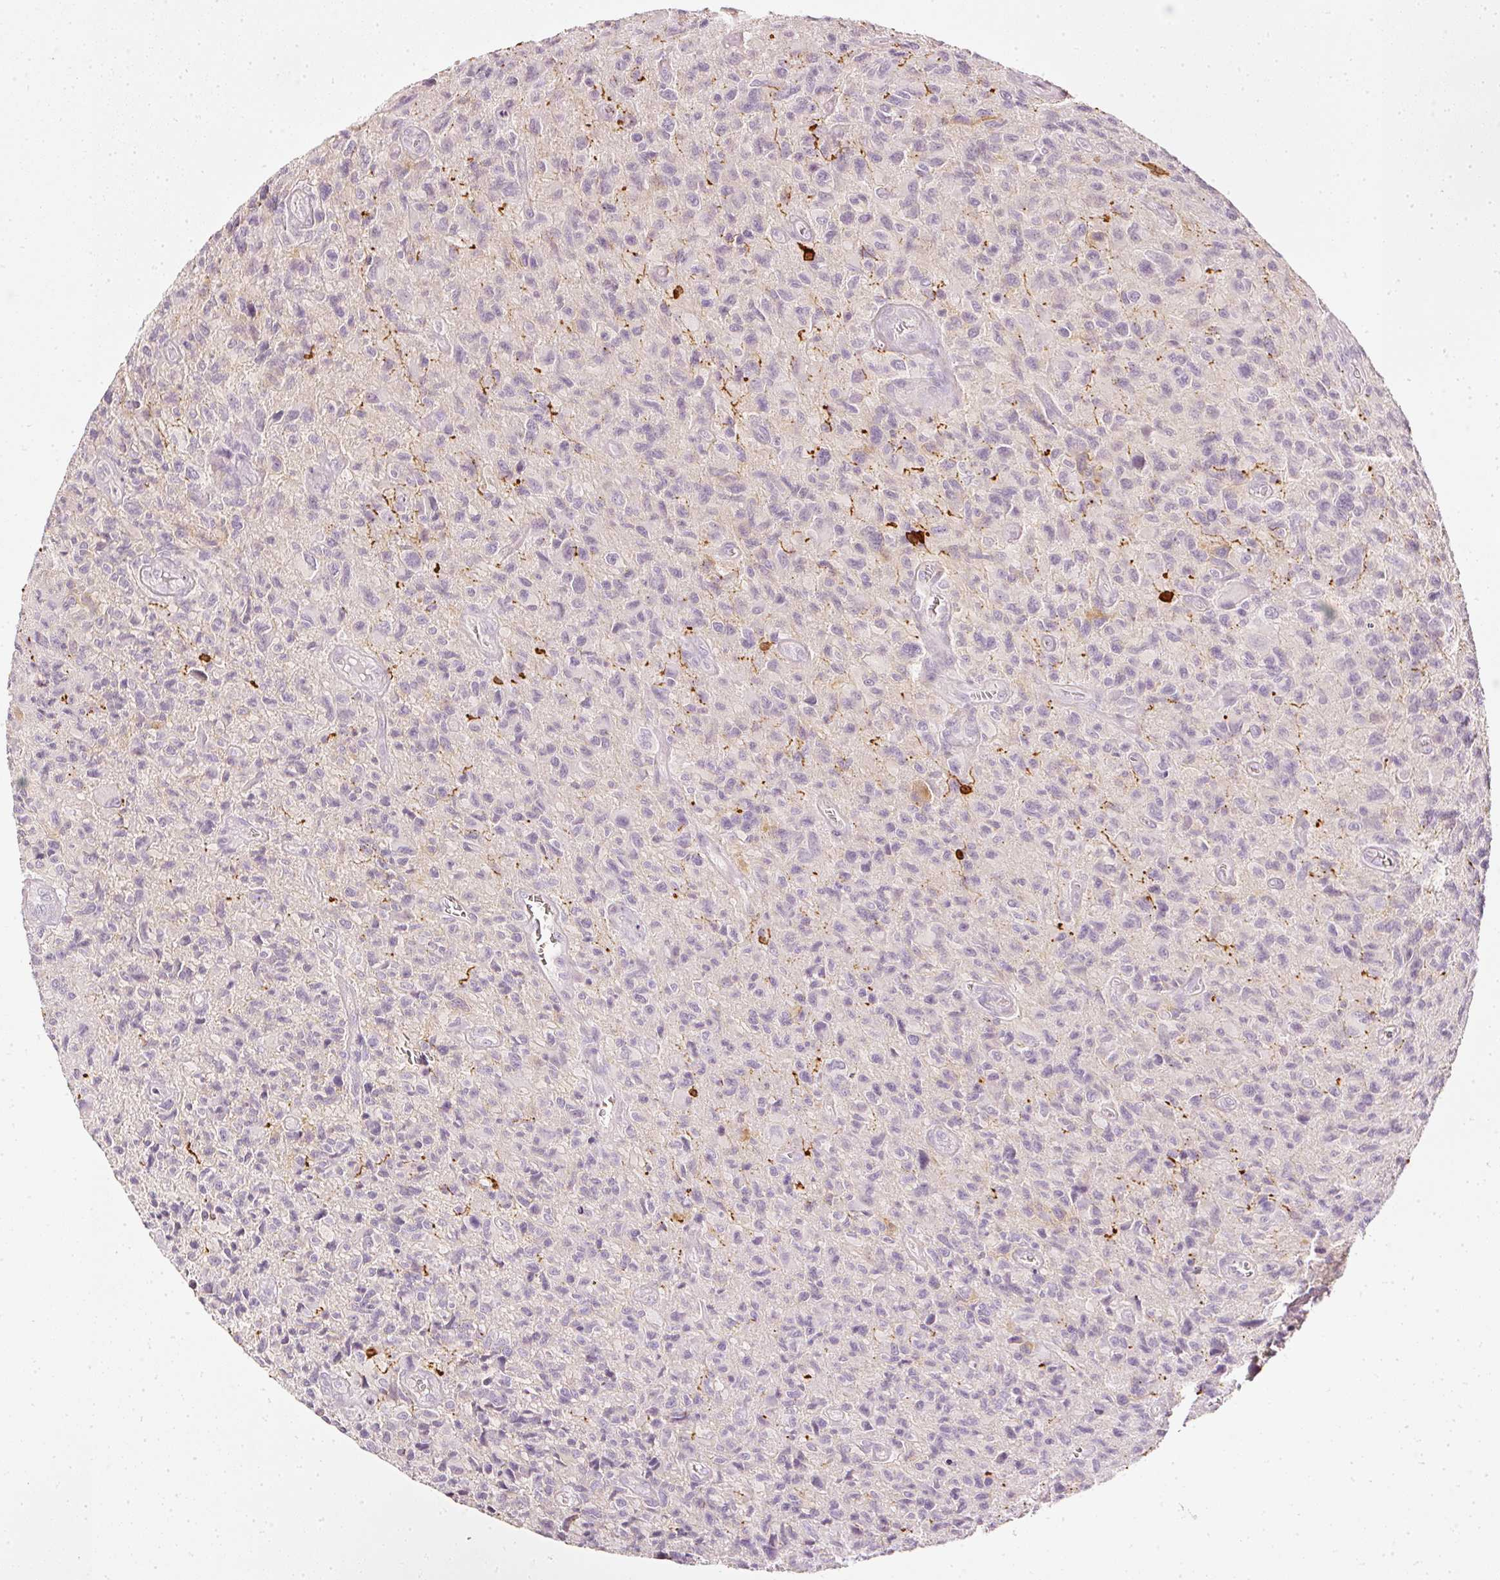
{"staining": {"intensity": "strong", "quantity": "<25%", "location": "cytoplasmic/membranous"}, "tissue": "glioma", "cell_type": "Tumor cells", "image_type": "cancer", "snomed": [{"axis": "morphology", "description": "Glioma, malignant, High grade"}, {"axis": "topography", "description": "Brain"}], "caption": "A brown stain shows strong cytoplasmic/membranous staining of a protein in high-grade glioma (malignant) tumor cells.", "gene": "CNP", "patient": {"sex": "male", "age": 76}}